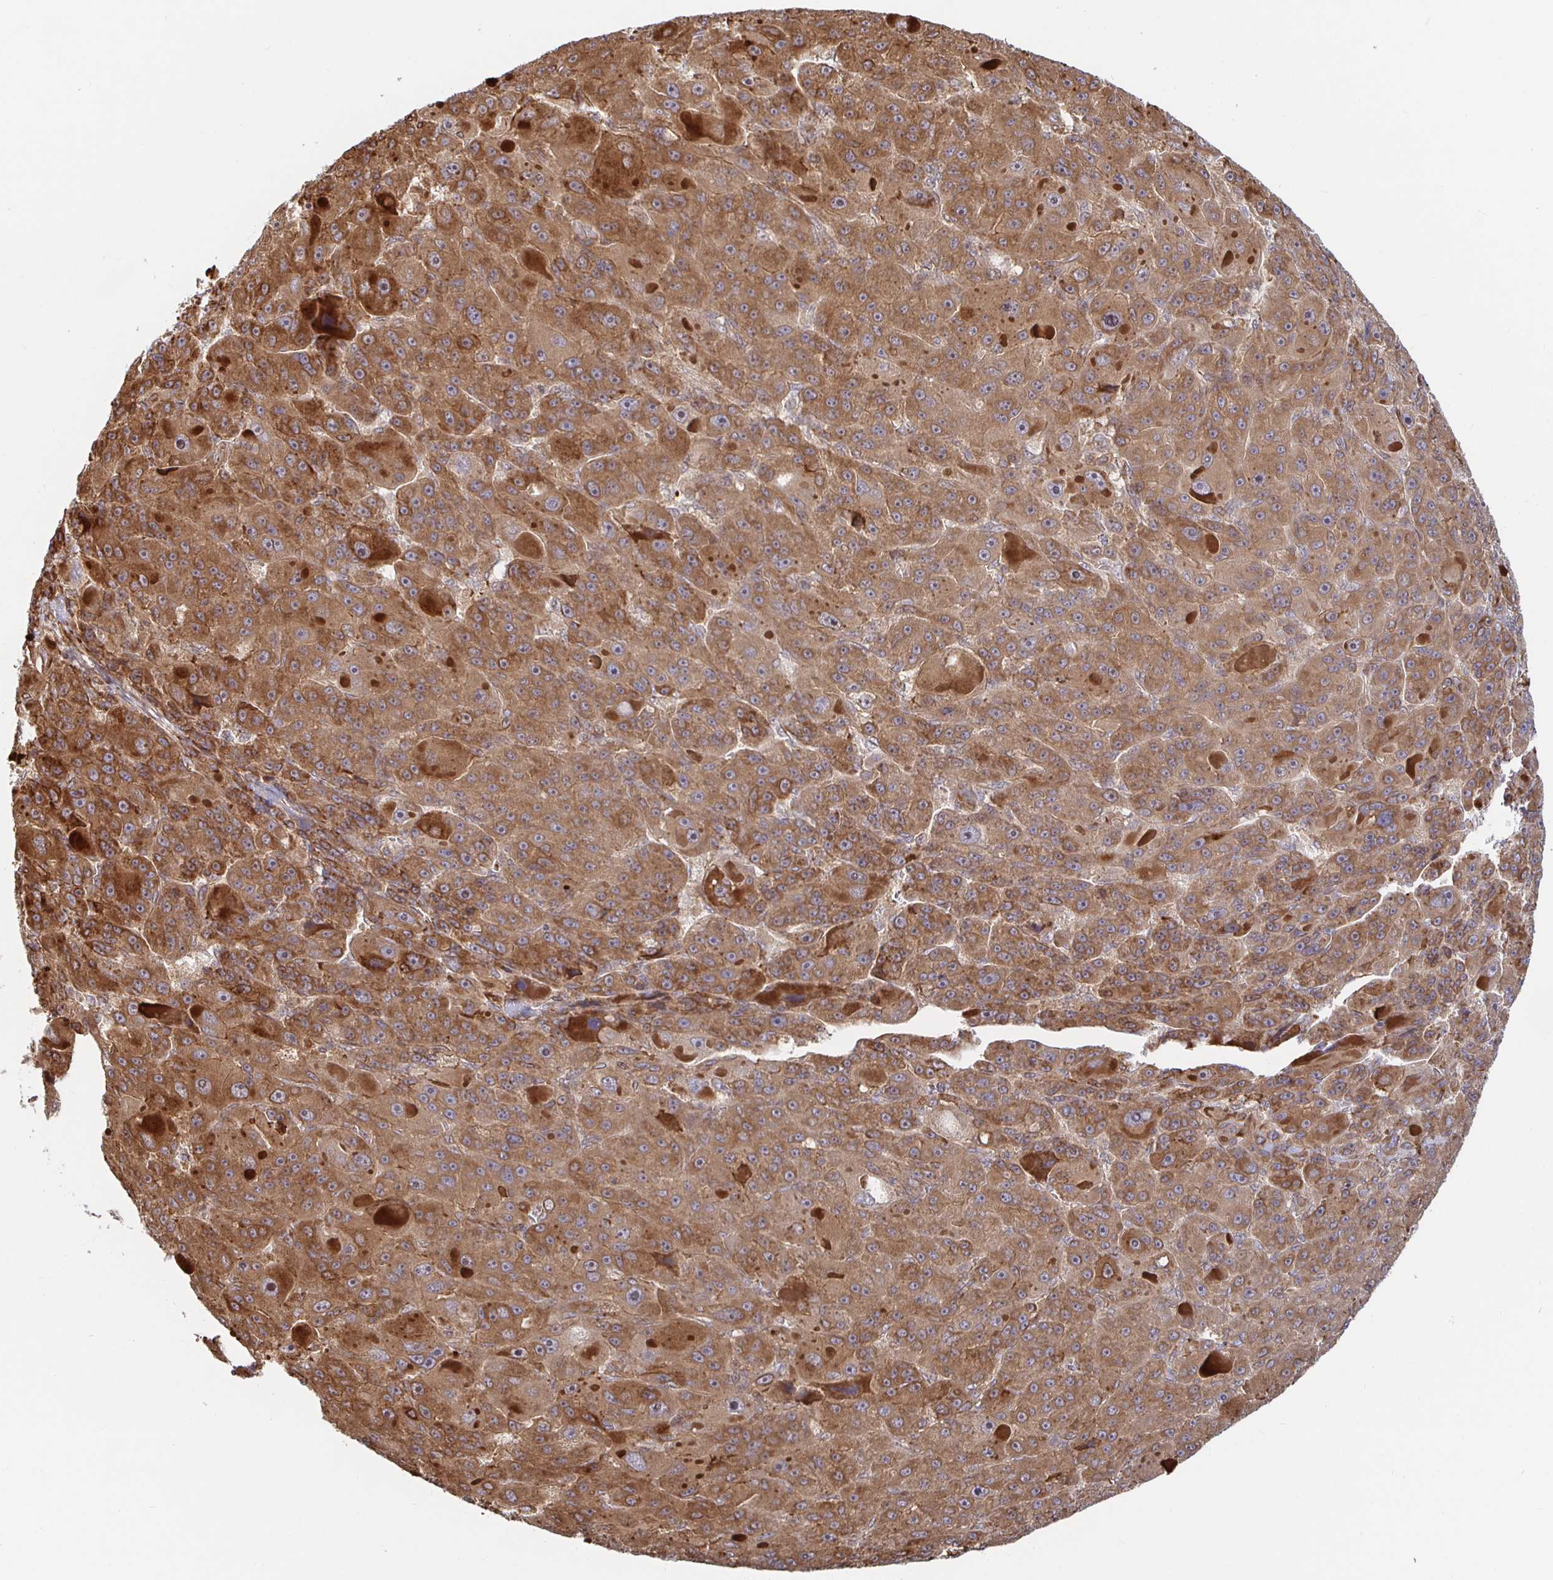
{"staining": {"intensity": "moderate", "quantity": ">75%", "location": "cytoplasmic/membranous"}, "tissue": "liver cancer", "cell_type": "Tumor cells", "image_type": "cancer", "snomed": [{"axis": "morphology", "description": "Carcinoma, Hepatocellular, NOS"}, {"axis": "topography", "description": "Liver"}], "caption": "Immunohistochemistry staining of liver cancer (hepatocellular carcinoma), which shows medium levels of moderate cytoplasmic/membranous positivity in approximately >75% of tumor cells indicating moderate cytoplasmic/membranous protein positivity. The staining was performed using DAB (3,3'-diaminobenzidine) (brown) for protein detection and nuclei were counterstained in hematoxylin (blue).", "gene": "STRAP", "patient": {"sex": "male", "age": 76}}